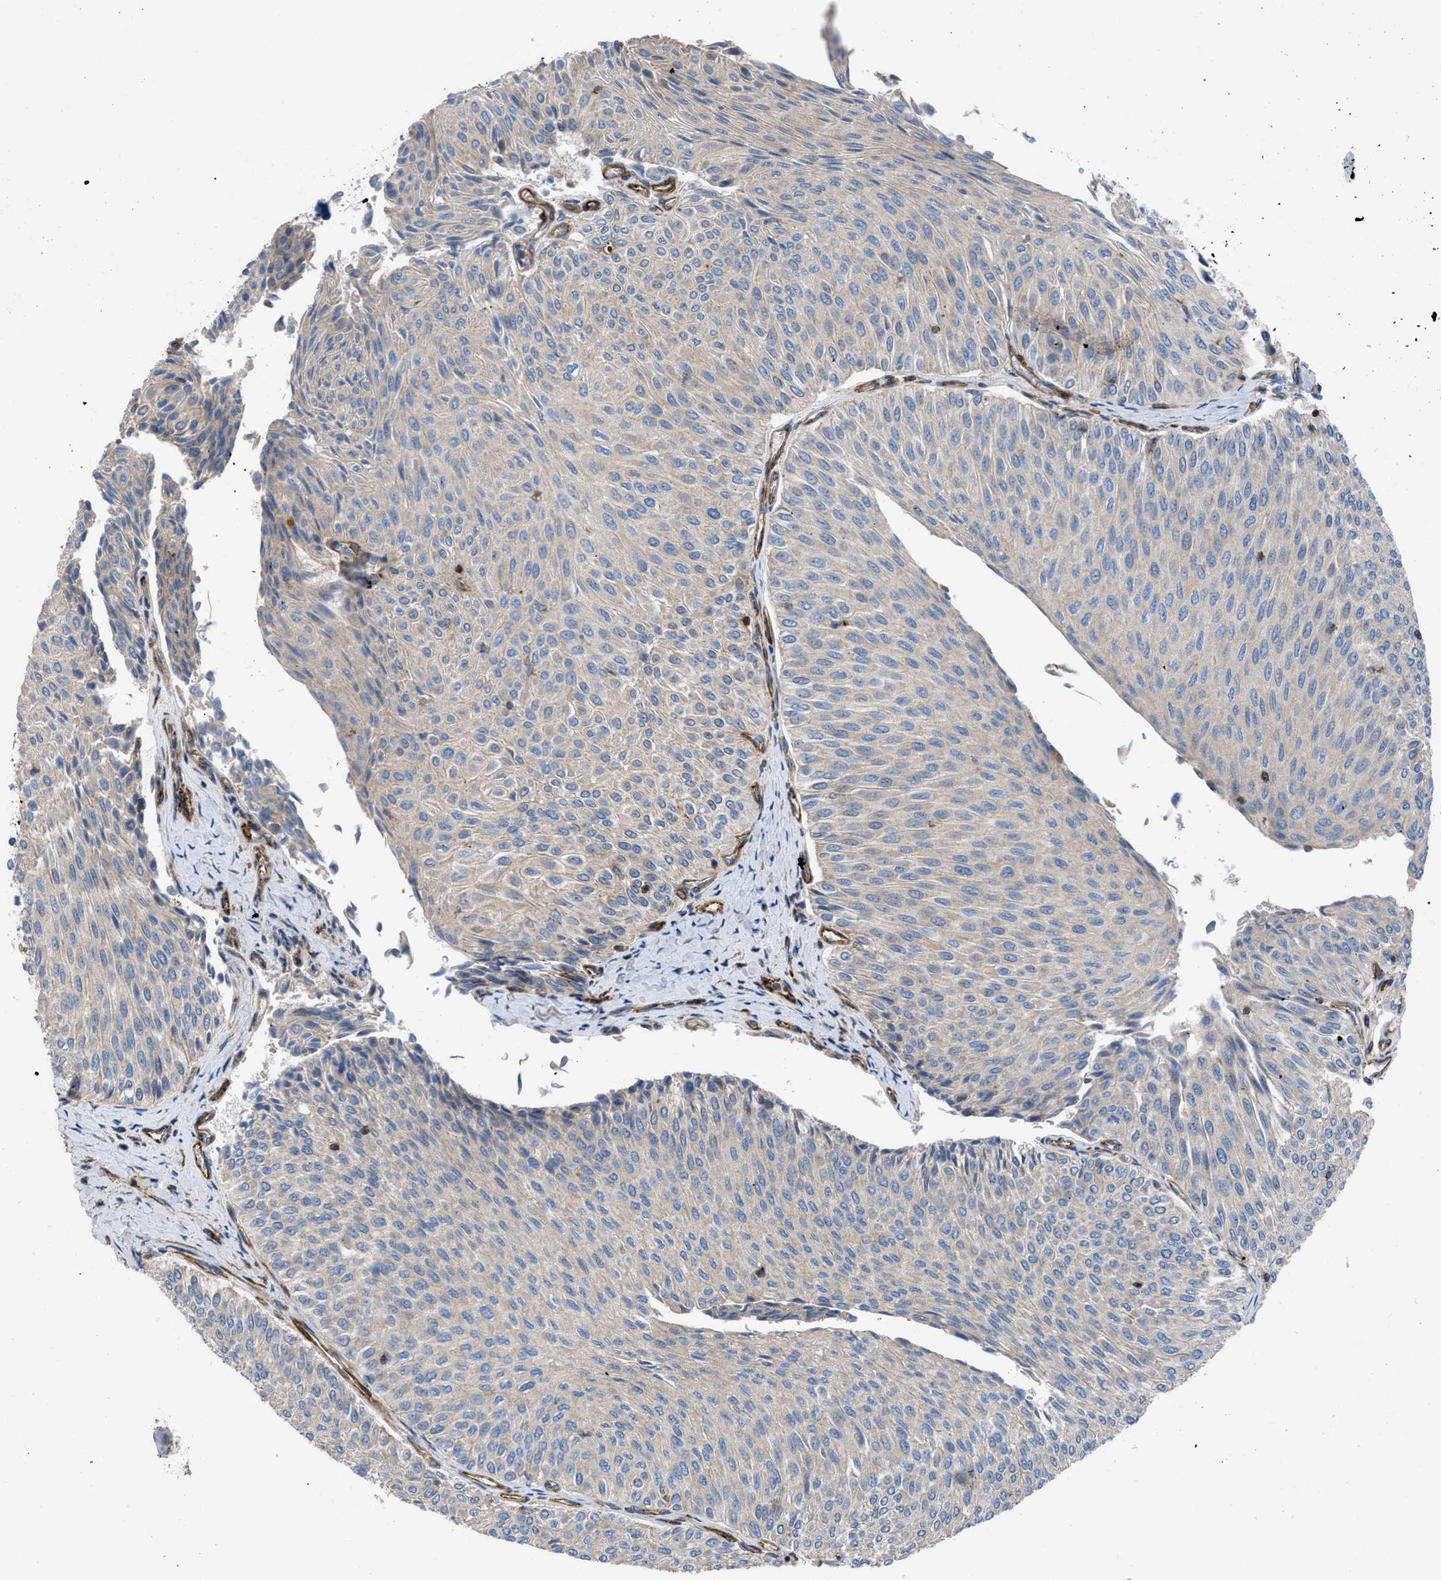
{"staining": {"intensity": "negative", "quantity": "none", "location": "none"}, "tissue": "urothelial cancer", "cell_type": "Tumor cells", "image_type": "cancer", "snomed": [{"axis": "morphology", "description": "Urothelial carcinoma, Low grade"}, {"axis": "topography", "description": "Urinary bladder"}], "caption": "Immunohistochemistry (IHC) of human urothelial cancer shows no positivity in tumor cells.", "gene": "PTPRE", "patient": {"sex": "male", "age": 78}}